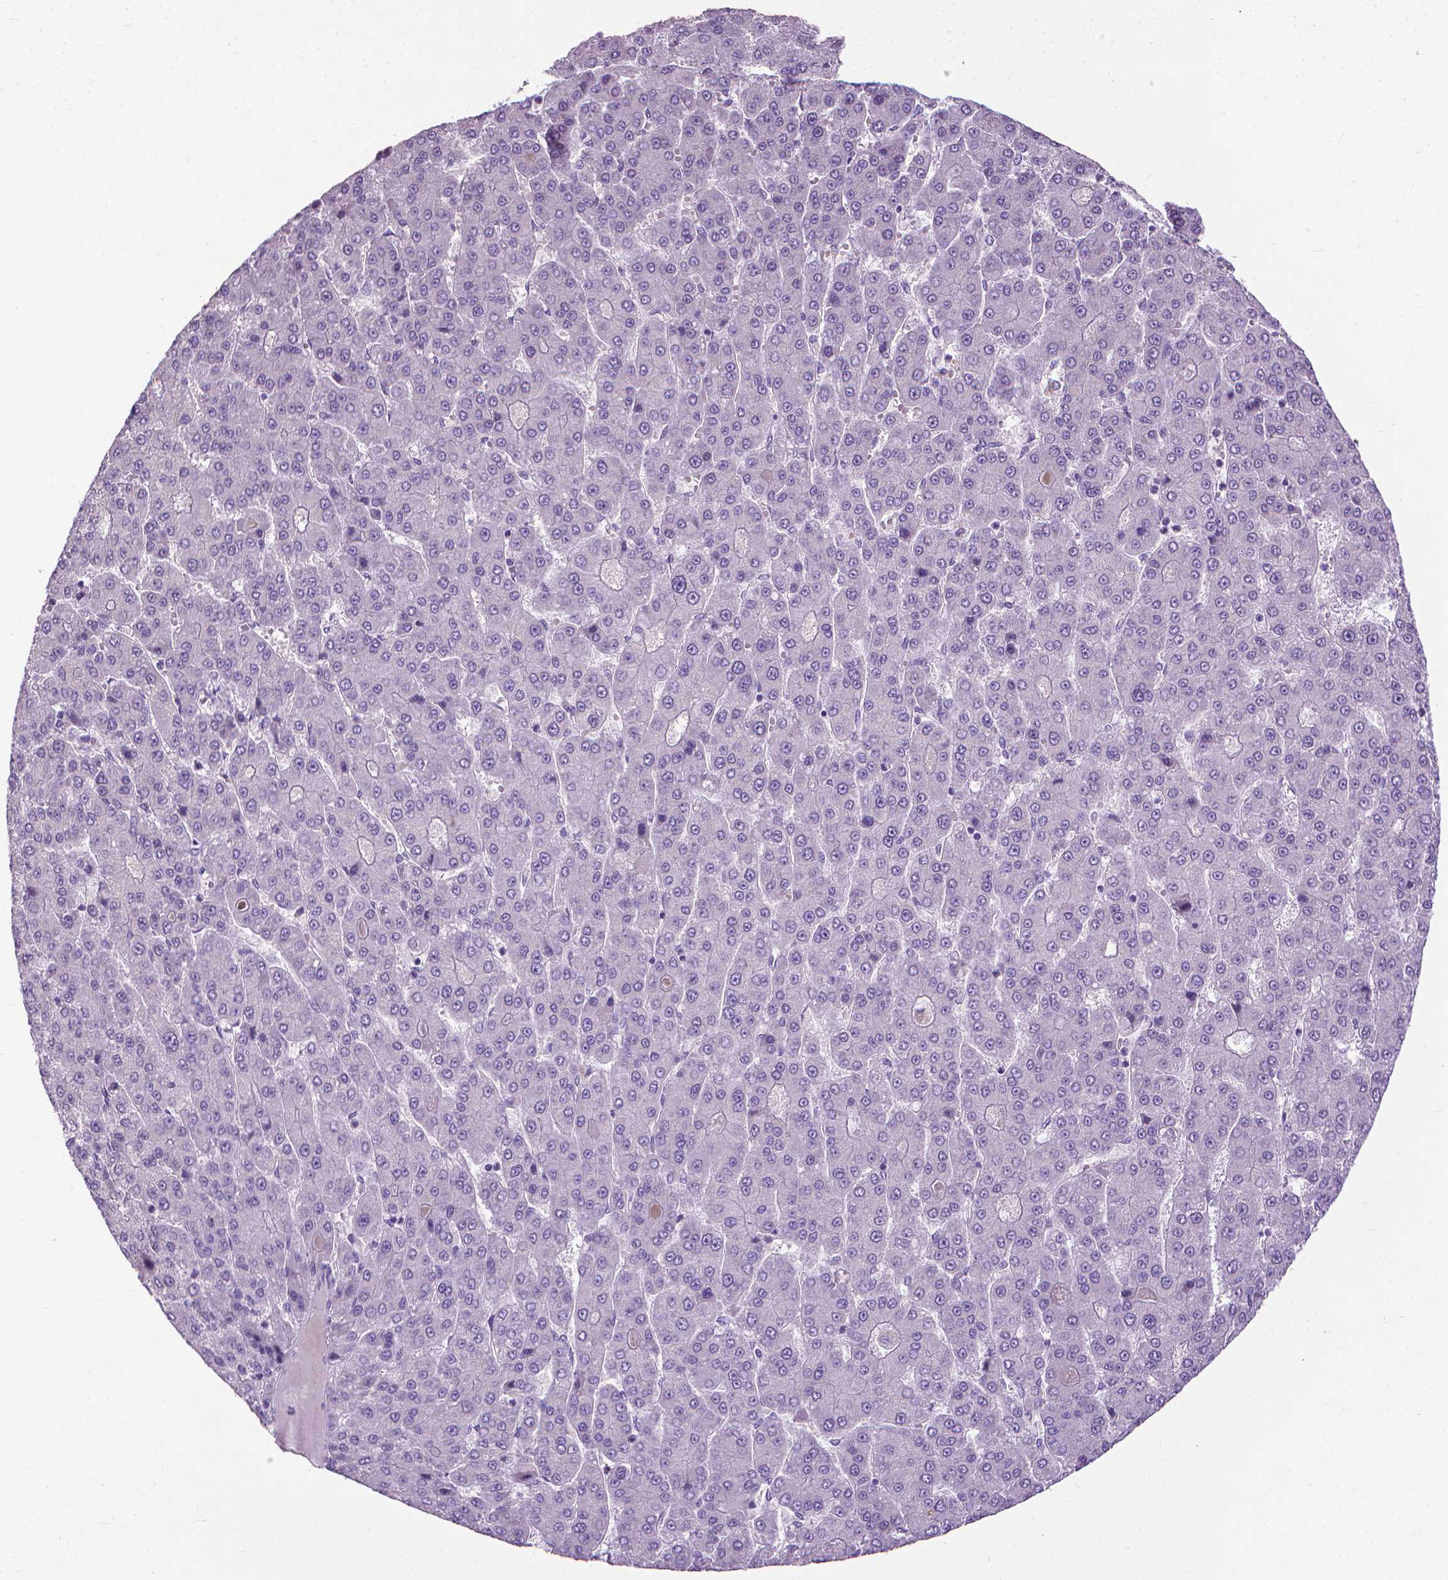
{"staining": {"intensity": "negative", "quantity": "none", "location": "none"}, "tissue": "liver cancer", "cell_type": "Tumor cells", "image_type": "cancer", "snomed": [{"axis": "morphology", "description": "Carcinoma, Hepatocellular, NOS"}, {"axis": "topography", "description": "Liver"}], "caption": "High power microscopy photomicrograph of an IHC photomicrograph of liver cancer (hepatocellular carcinoma), revealing no significant positivity in tumor cells.", "gene": "KRT5", "patient": {"sex": "male", "age": 70}}